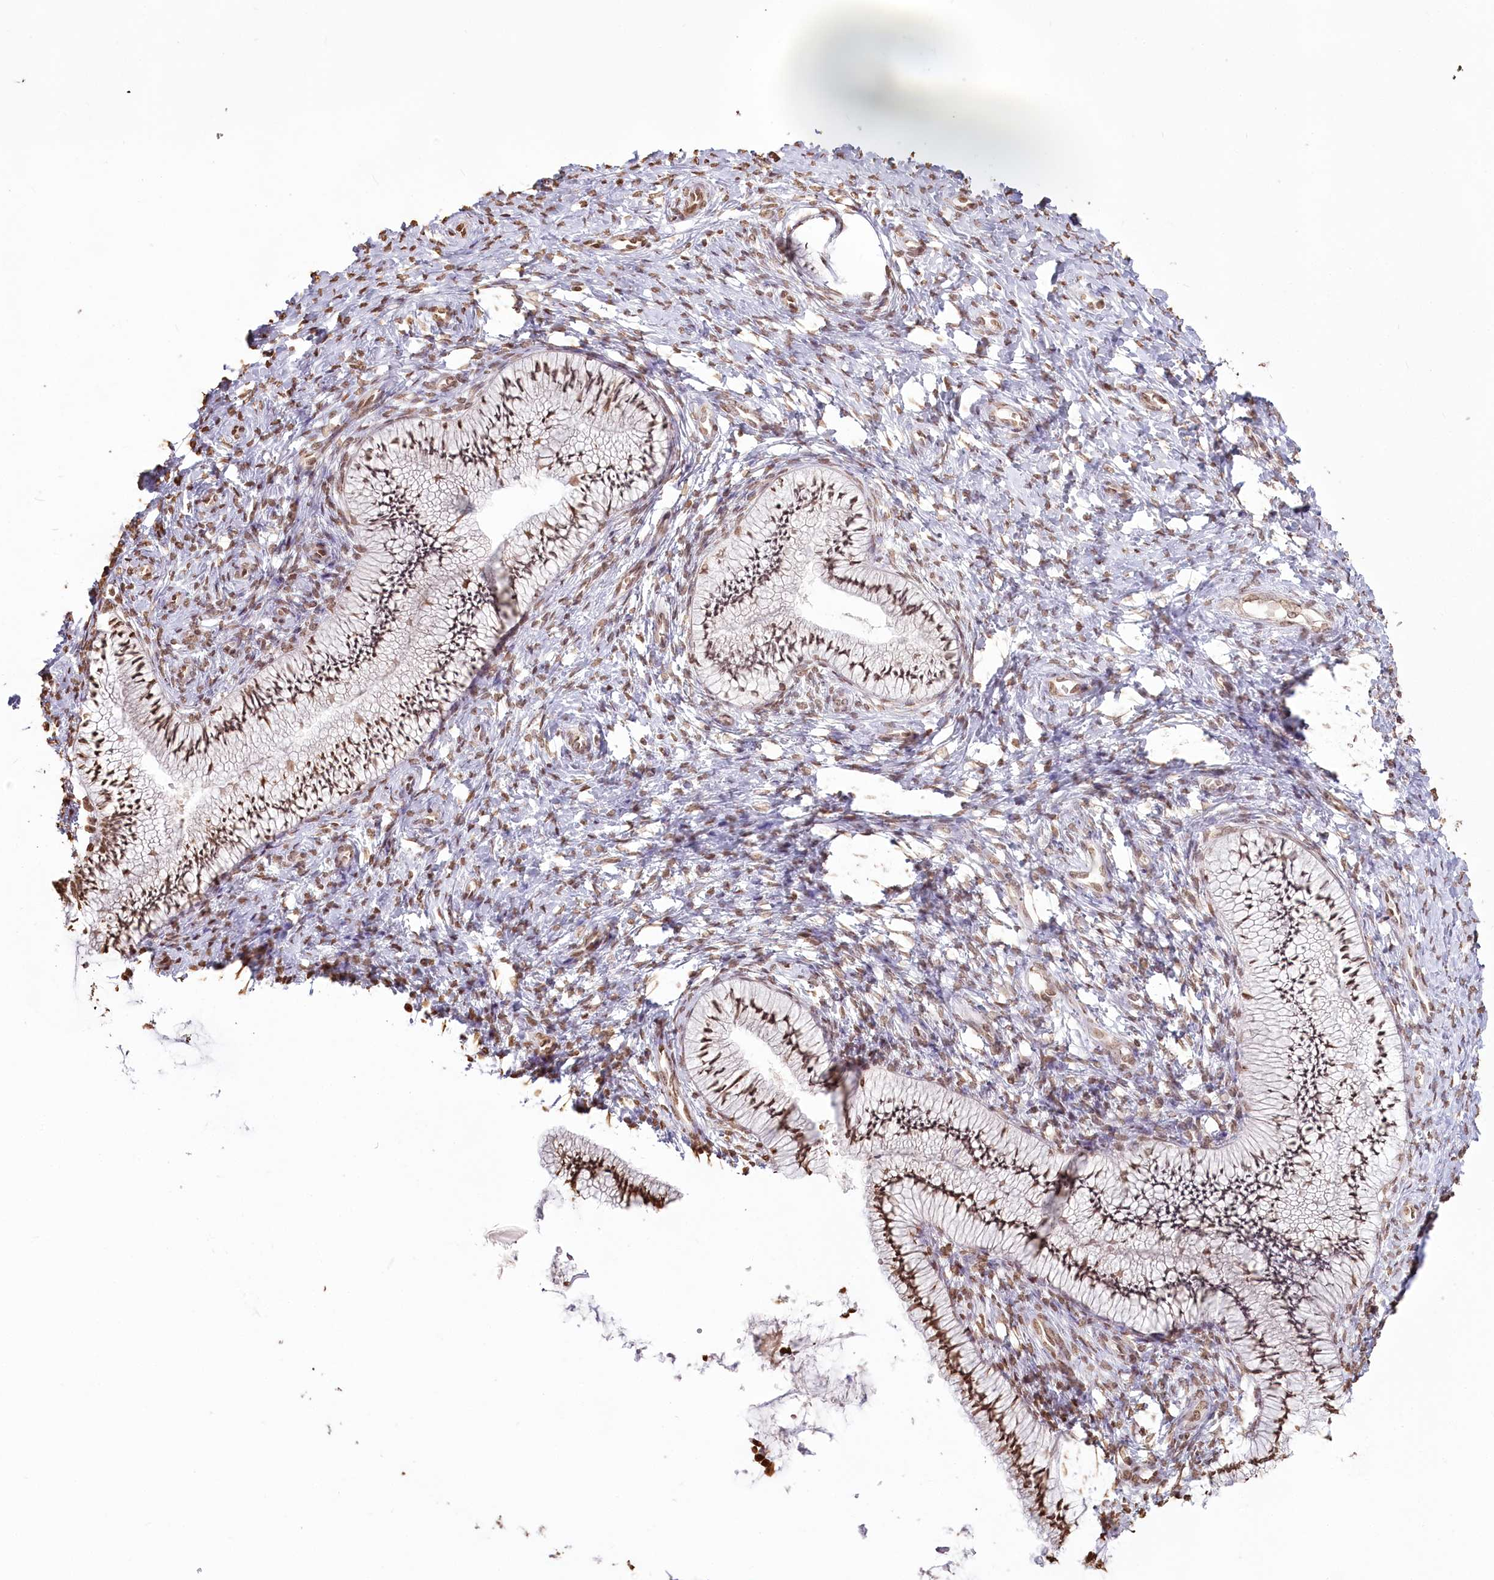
{"staining": {"intensity": "moderate", "quantity": ">75%", "location": "nuclear"}, "tissue": "cervix", "cell_type": "Glandular cells", "image_type": "normal", "snomed": [{"axis": "morphology", "description": "Normal tissue, NOS"}, {"axis": "topography", "description": "Cervix"}], "caption": "Normal cervix was stained to show a protein in brown. There is medium levels of moderate nuclear staining in about >75% of glandular cells. The staining was performed using DAB, with brown indicating positive protein expression. Nuclei are stained blue with hematoxylin.", "gene": "FAM13A", "patient": {"sex": "female", "age": 36}}